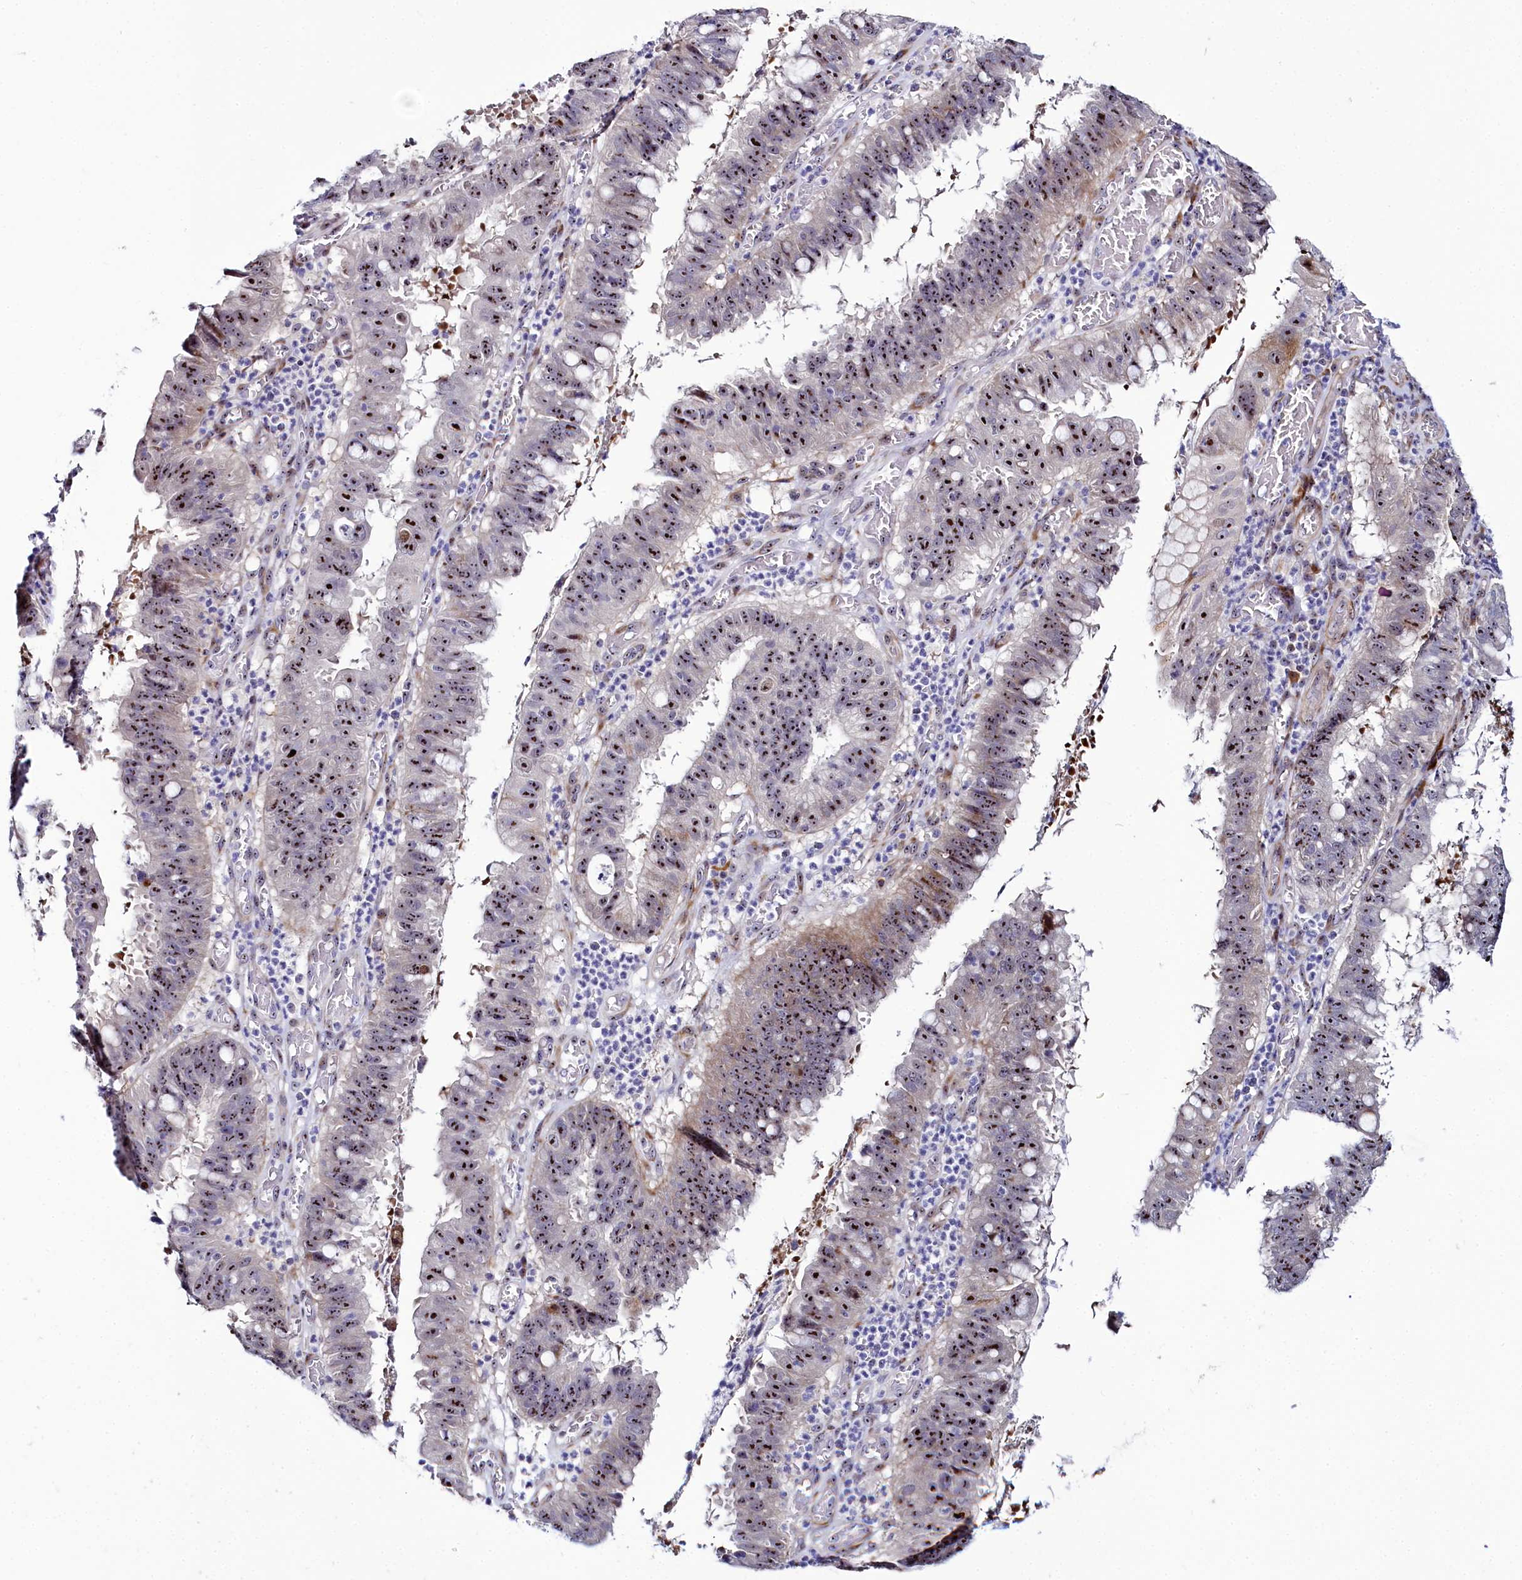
{"staining": {"intensity": "strong", "quantity": ">75%", "location": "nuclear"}, "tissue": "stomach cancer", "cell_type": "Tumor cells", "image_type": "cancer", "snomed": [{"axis": "morphology", "description": "Adenocarcinoma, NOS"}, {"axis": "topography", "description": "Stomach"}], "caption": "Immunohistochemical staining of adenocarcinoma (stomach) exhibits high levels of strong nuclear staining in about >75% of tumor cells. (IHC, brightfield microscopy, high magnification).", "gene": "TCOF1", "patient": {"sex": "male", "age": 59}}